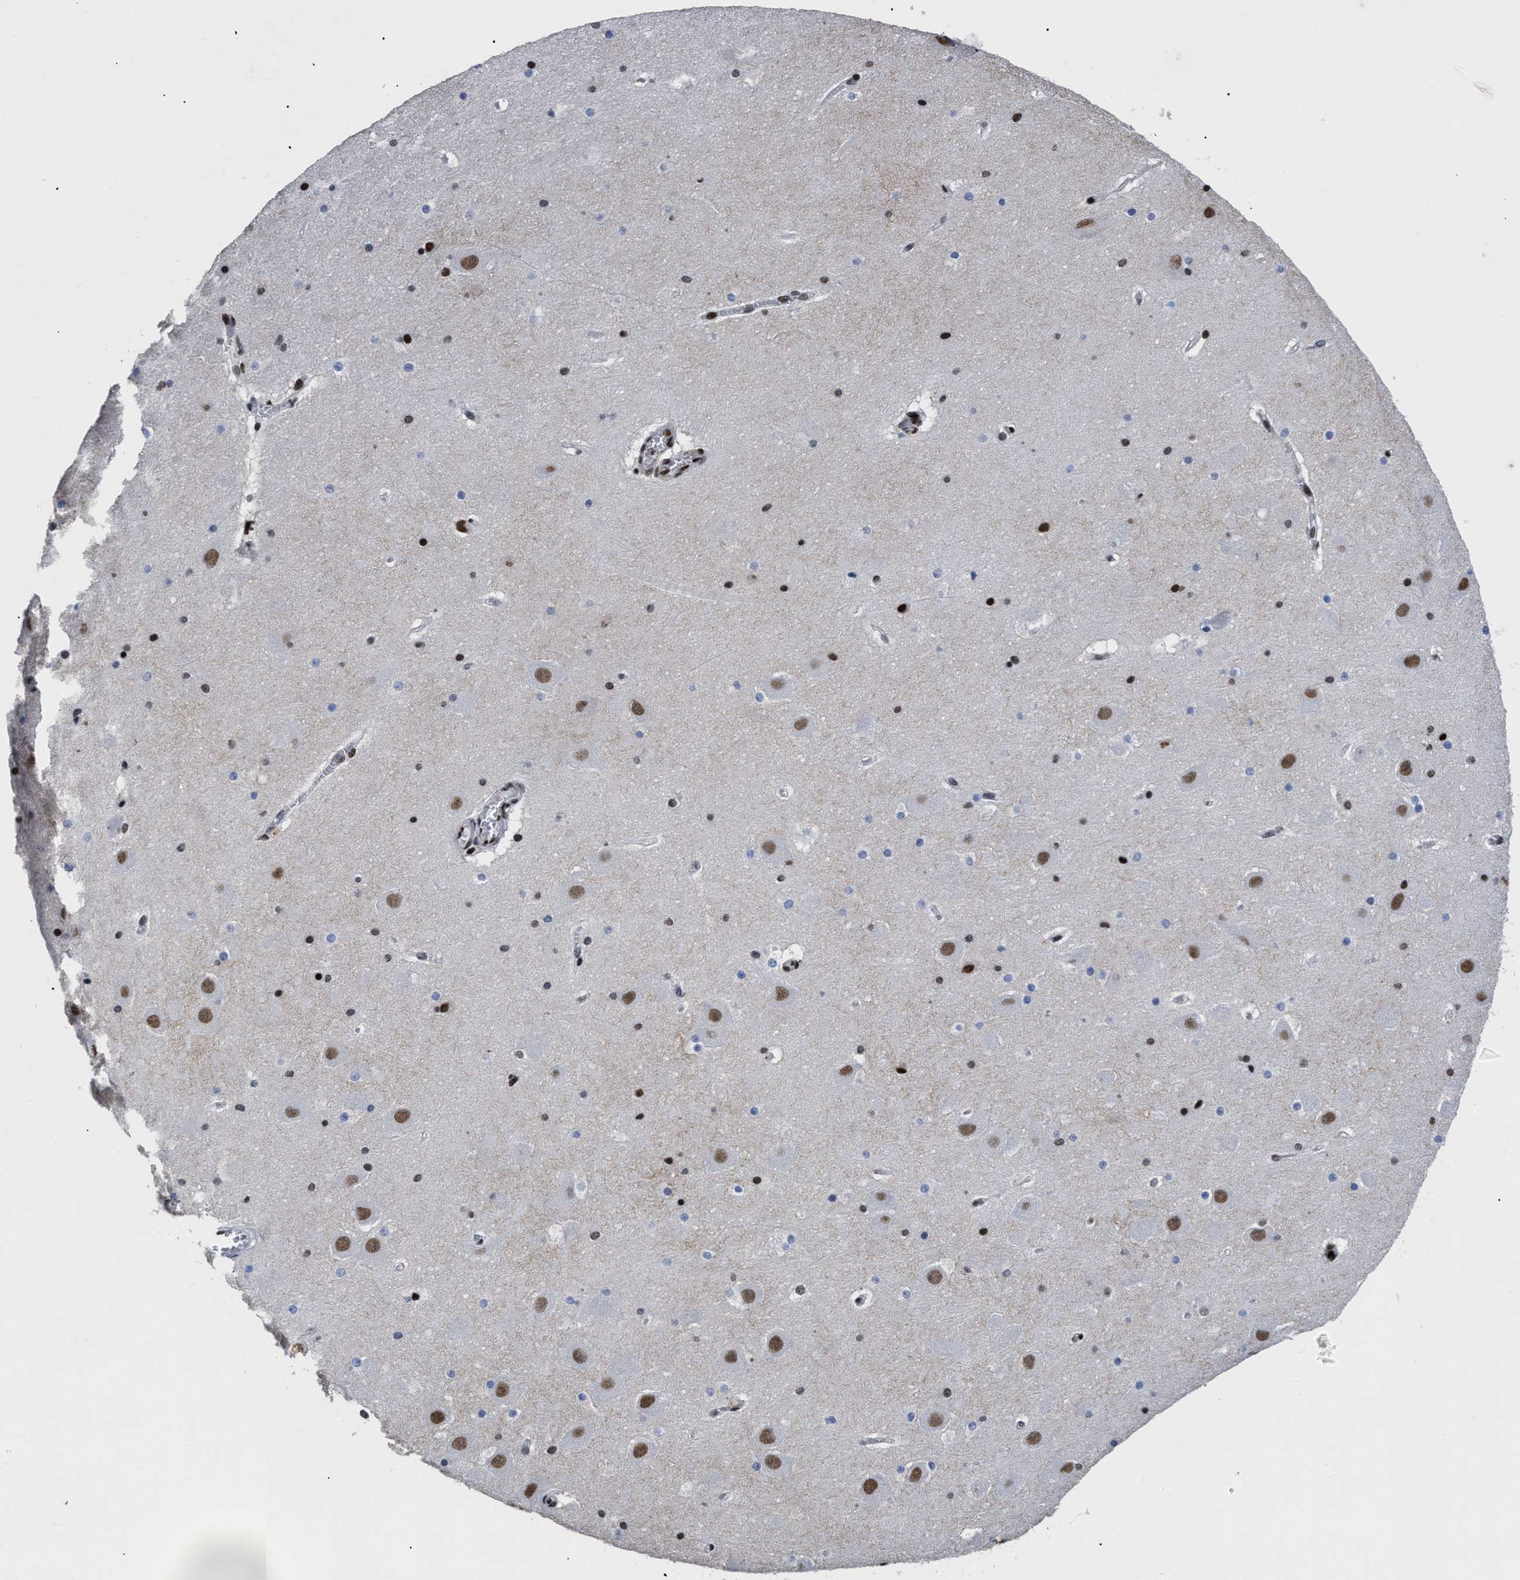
{"staining": {"intensity": "strong", "quantity": "<25%", "location": "nuclear"}, "tissue": "hippocampus", "cell_type": "Glial cells", "image_type": "normal", "snomed": [{"axis": "morphology", "description": "Normal tissue, NOS"}, {"axis": "topography", "description": "Hippocampus"}], "caption": "Immunohistochemical staining of benign human hippocampus exhibits medium levels of strong nuclear expression in approximately <25% of glial cells. Ihc stains the protein in brown and the nuclei are stained blue.", "gene": "CALHM3", "patient": {"sex": "male", "age": 45}}